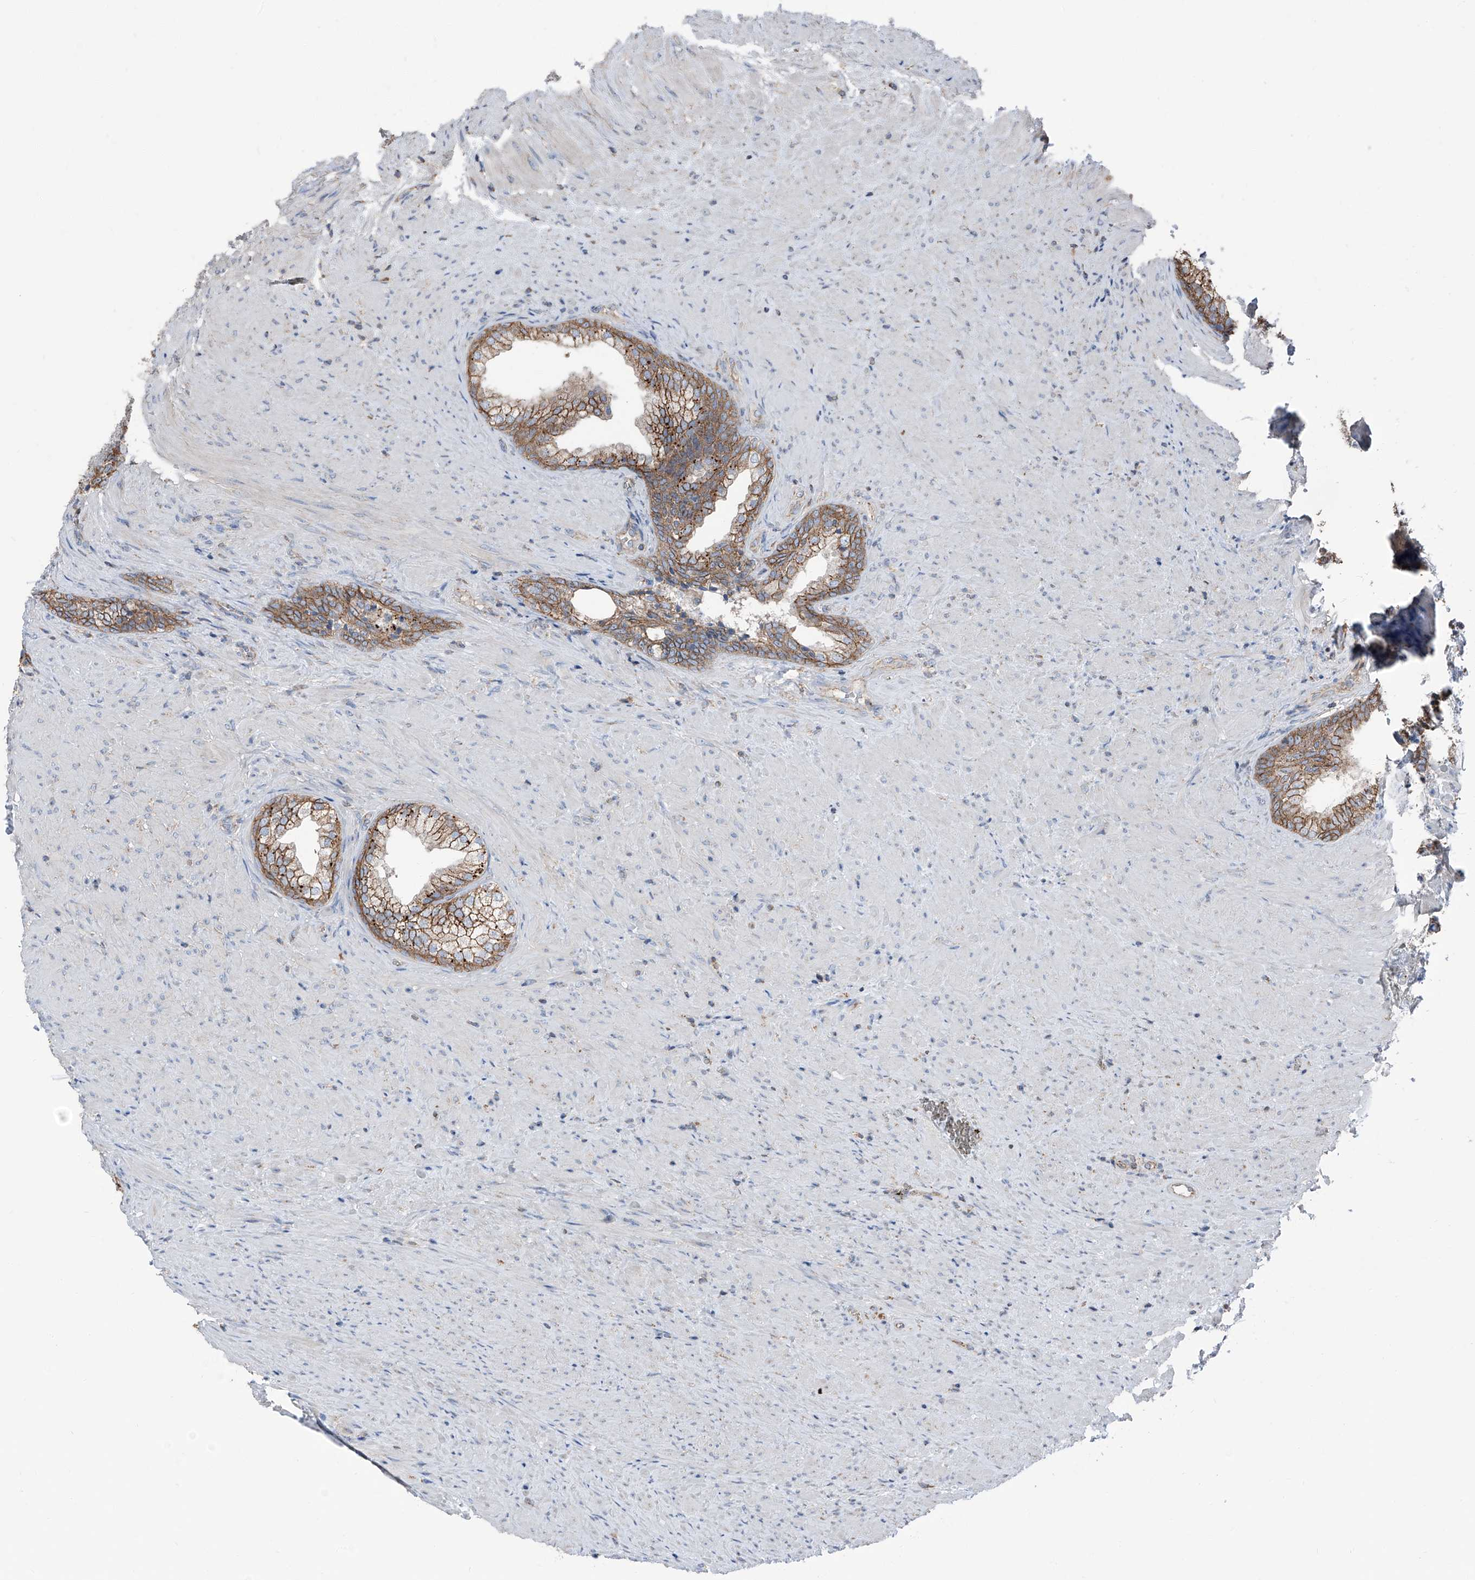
{"staining": {"intensity": "moderate", "quantity": "25%-75%", "location": "cytoplasmic/membranous"}, "tissue": "prostate", "cell_type": "Glandular cells", "image_type": "normal", "snomed": [{"axis": "morphology", "description": "Normal tissue, NOS"}, {"axis": "topography", "description": "Prostate"}], "caption": "About 25%-75% of glandular cells in unremarkable prostate demonstrate moderate cytoplasmic/membranous protein staining as visualized by brown immunohistochemical staining.", "gene": "GPR142", "patient": {"sex": "male", "age": 76}}